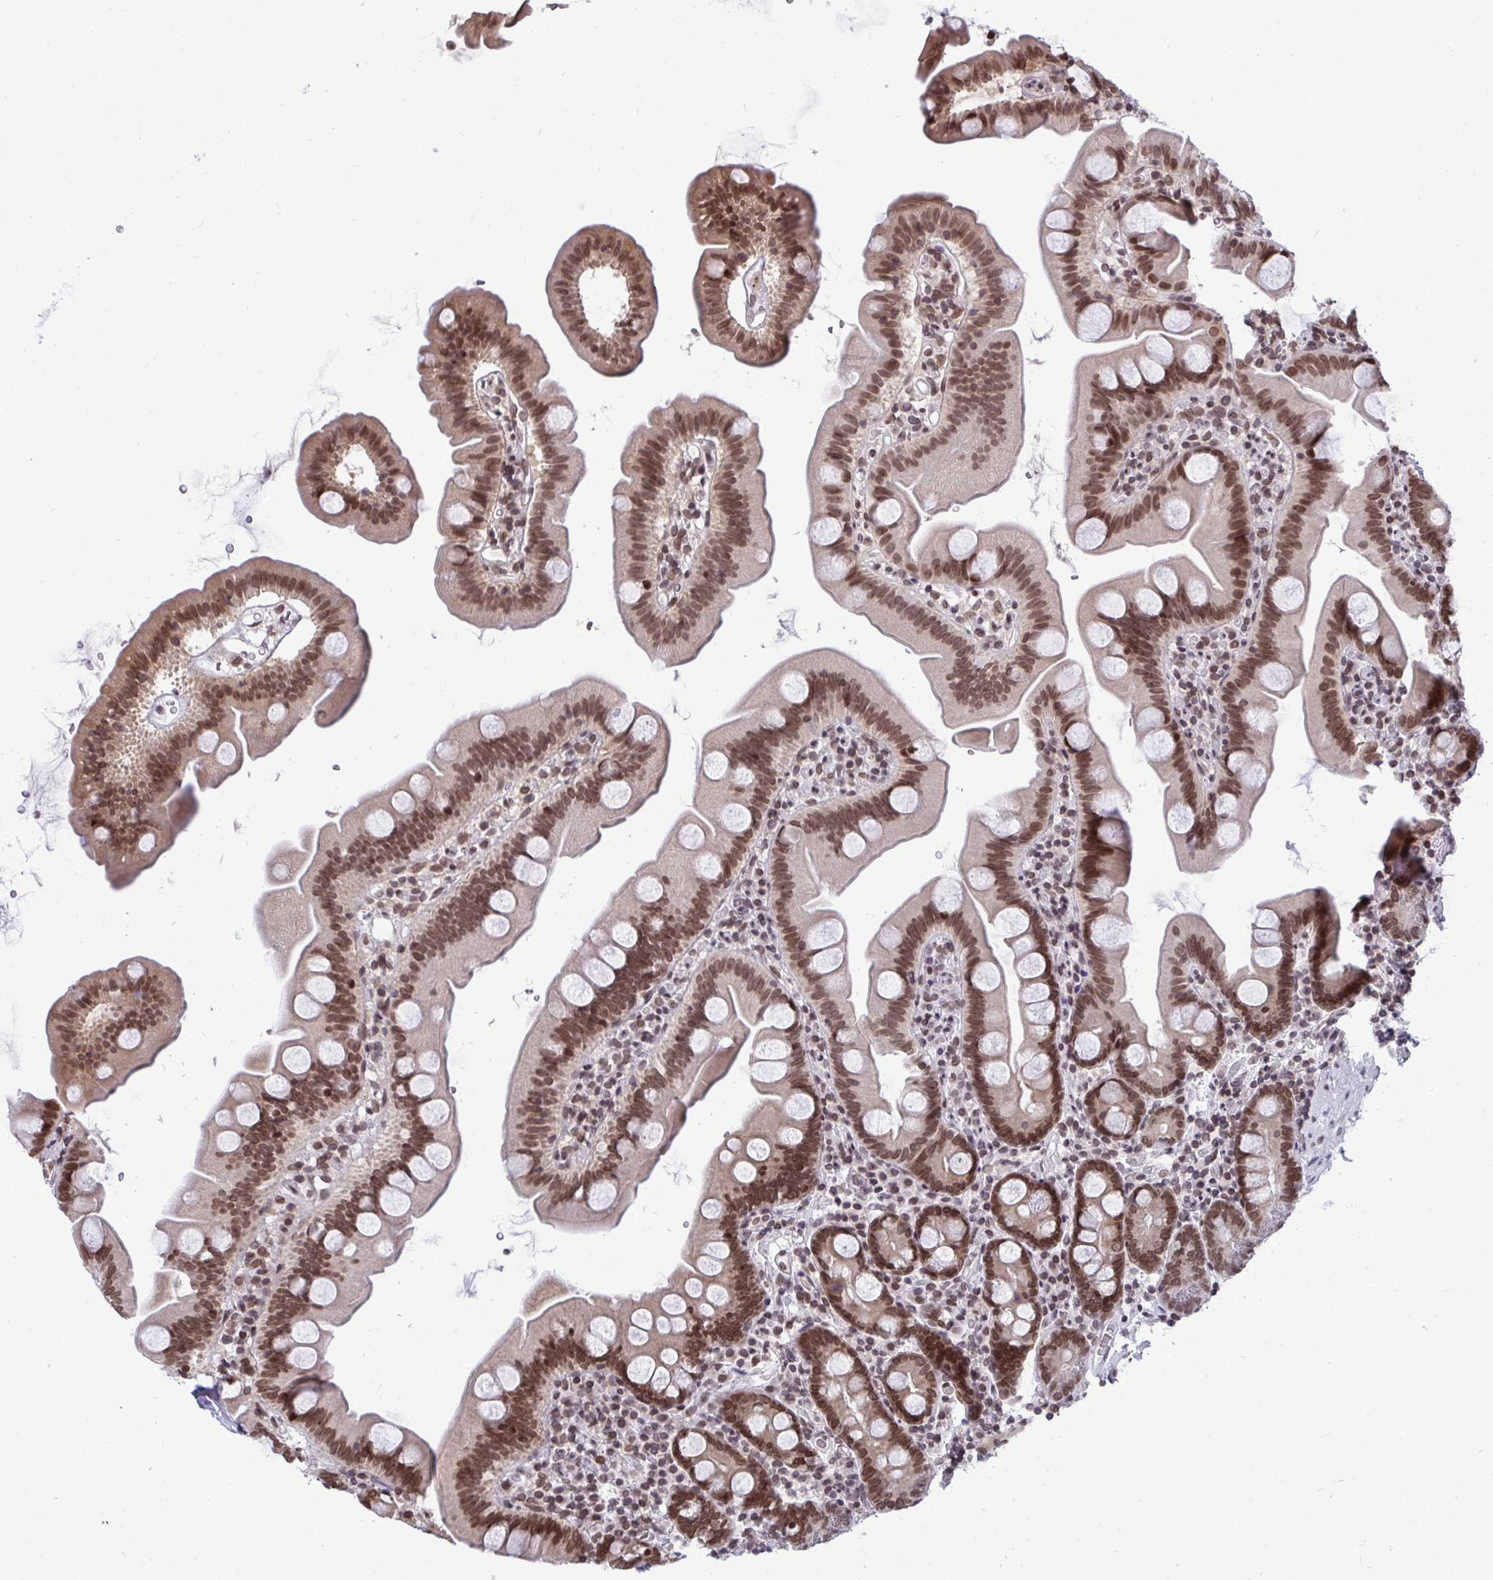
{"staining": {"intensity": "moderate", "quantity": ">75%", "location": "nuclear"}, "tissue": "small intestine", "cell_type": "Glandular cells", "image_type": "normal", "snomed": [{"axis": "morphology", "description": "Normal tissue, NOS"}, {"axis": "topography", "description": "Small intestine"}], "caption": "Immunohistochemical staining of benign small intestine displays >75% levels of moderate nuclear protein positivity in about >75% of glandular cells. (IHC, brightfield microscopy, high magnification).", "gene": "JPT1", "patient": {"sex": "female", "age": 68}}